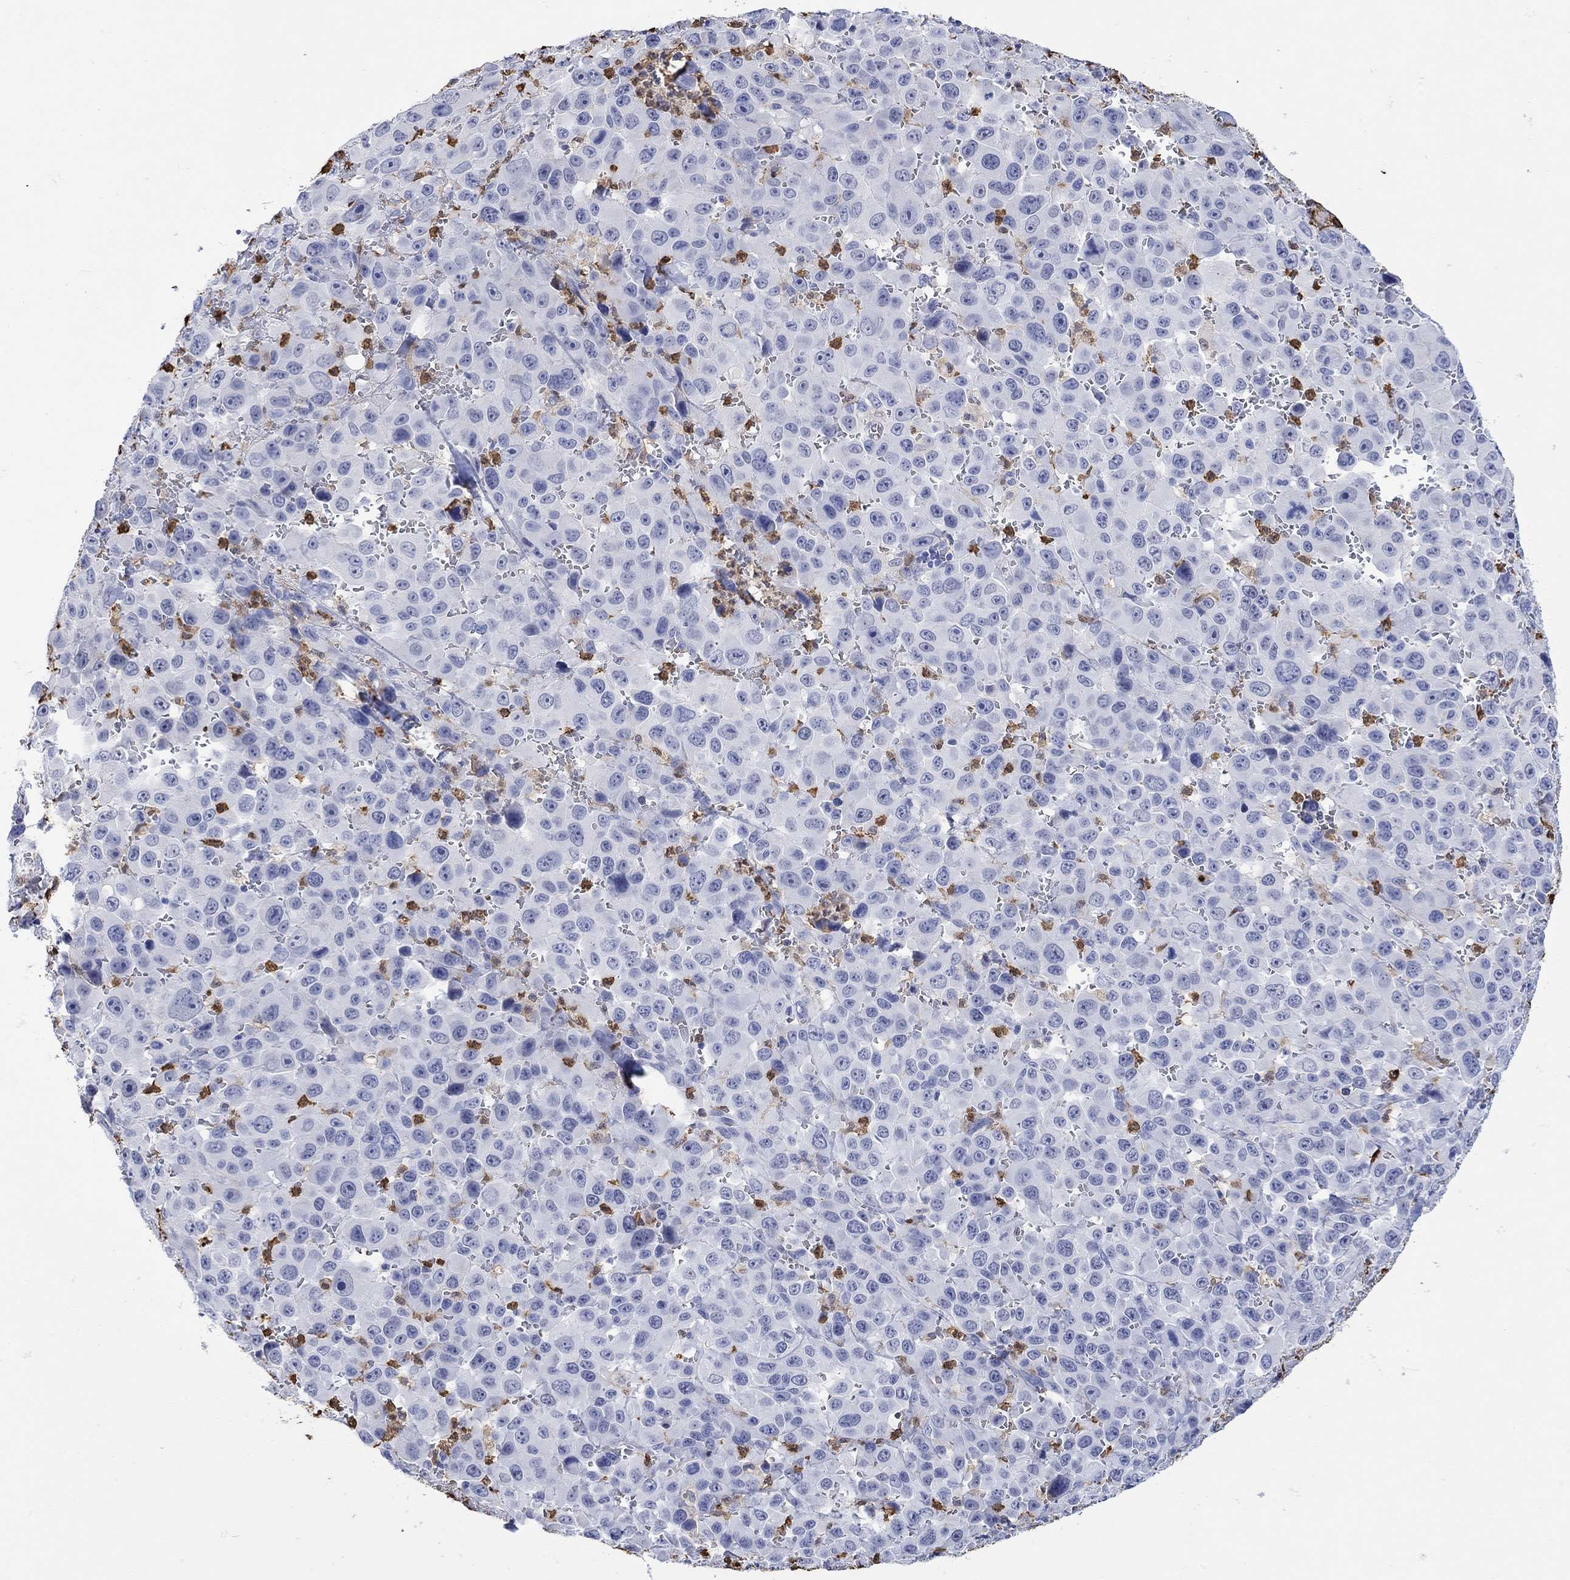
{"staining": {"intensity": "negative", "quantity": "none", "location": "none"}, "tissue": "melanoma", "cell_type": "Tumor cells", "image_type": "cancer", "snomed": [{"axis": "morphology", "description": "Malignant melanoma, NOS"}, {"axis": "topography", "description": "Skin"}], "caption": "The immunohistochemistry image has no significant positivity in tumor cells of malignant melanoma tissue. (DAB (3,3'-diaminobenzidine) IHC visualized using brightfield microscopy, high magnification).", "gene": "LINGO3", "patient": {"sex": "female", "age": 91}}